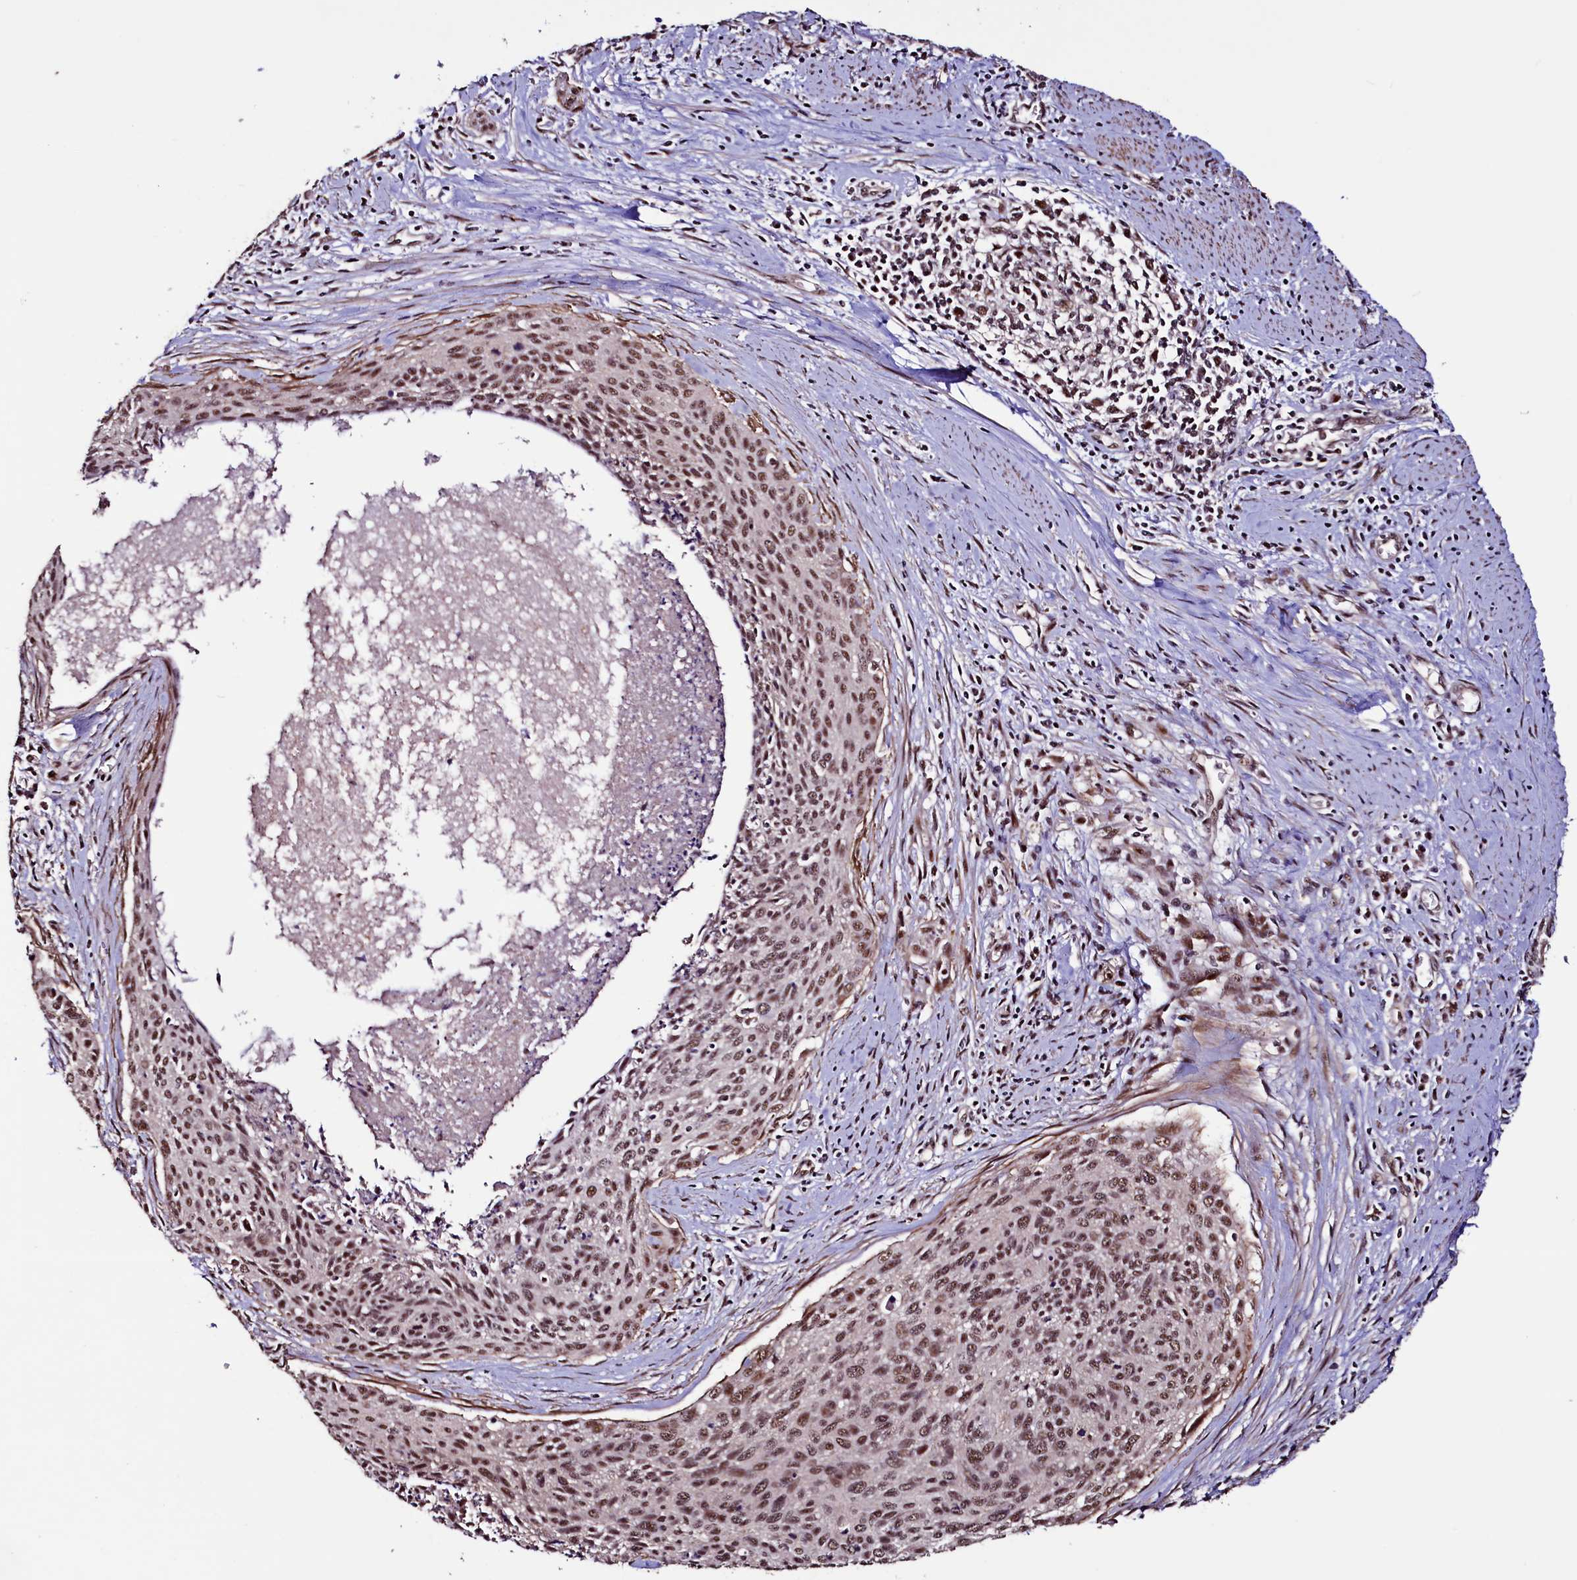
{"staining": {"intensity": "moderate", "quantity": ">75%", "location": "nuclear"}, "tissue": "cervical cancer", "cell_type": "Tumor cells", "image_type": "cancer", "snomed": [{"axis": "morphology", "description": "Squamous cell carcinoma, NOS"}, {"axis": "topography", "description": "Cervix"}], "caption": "The photomicrograph demonstrates staining of cervical squamous cell carcinoma, revealing moderate nuclear protein expression (brown color) within tumor cells. The protein of interest is shown in brown color, while the nuclei are stained blue.", "gene": "SFSWAP", "patient": {"sex": "female", "age": 55}}